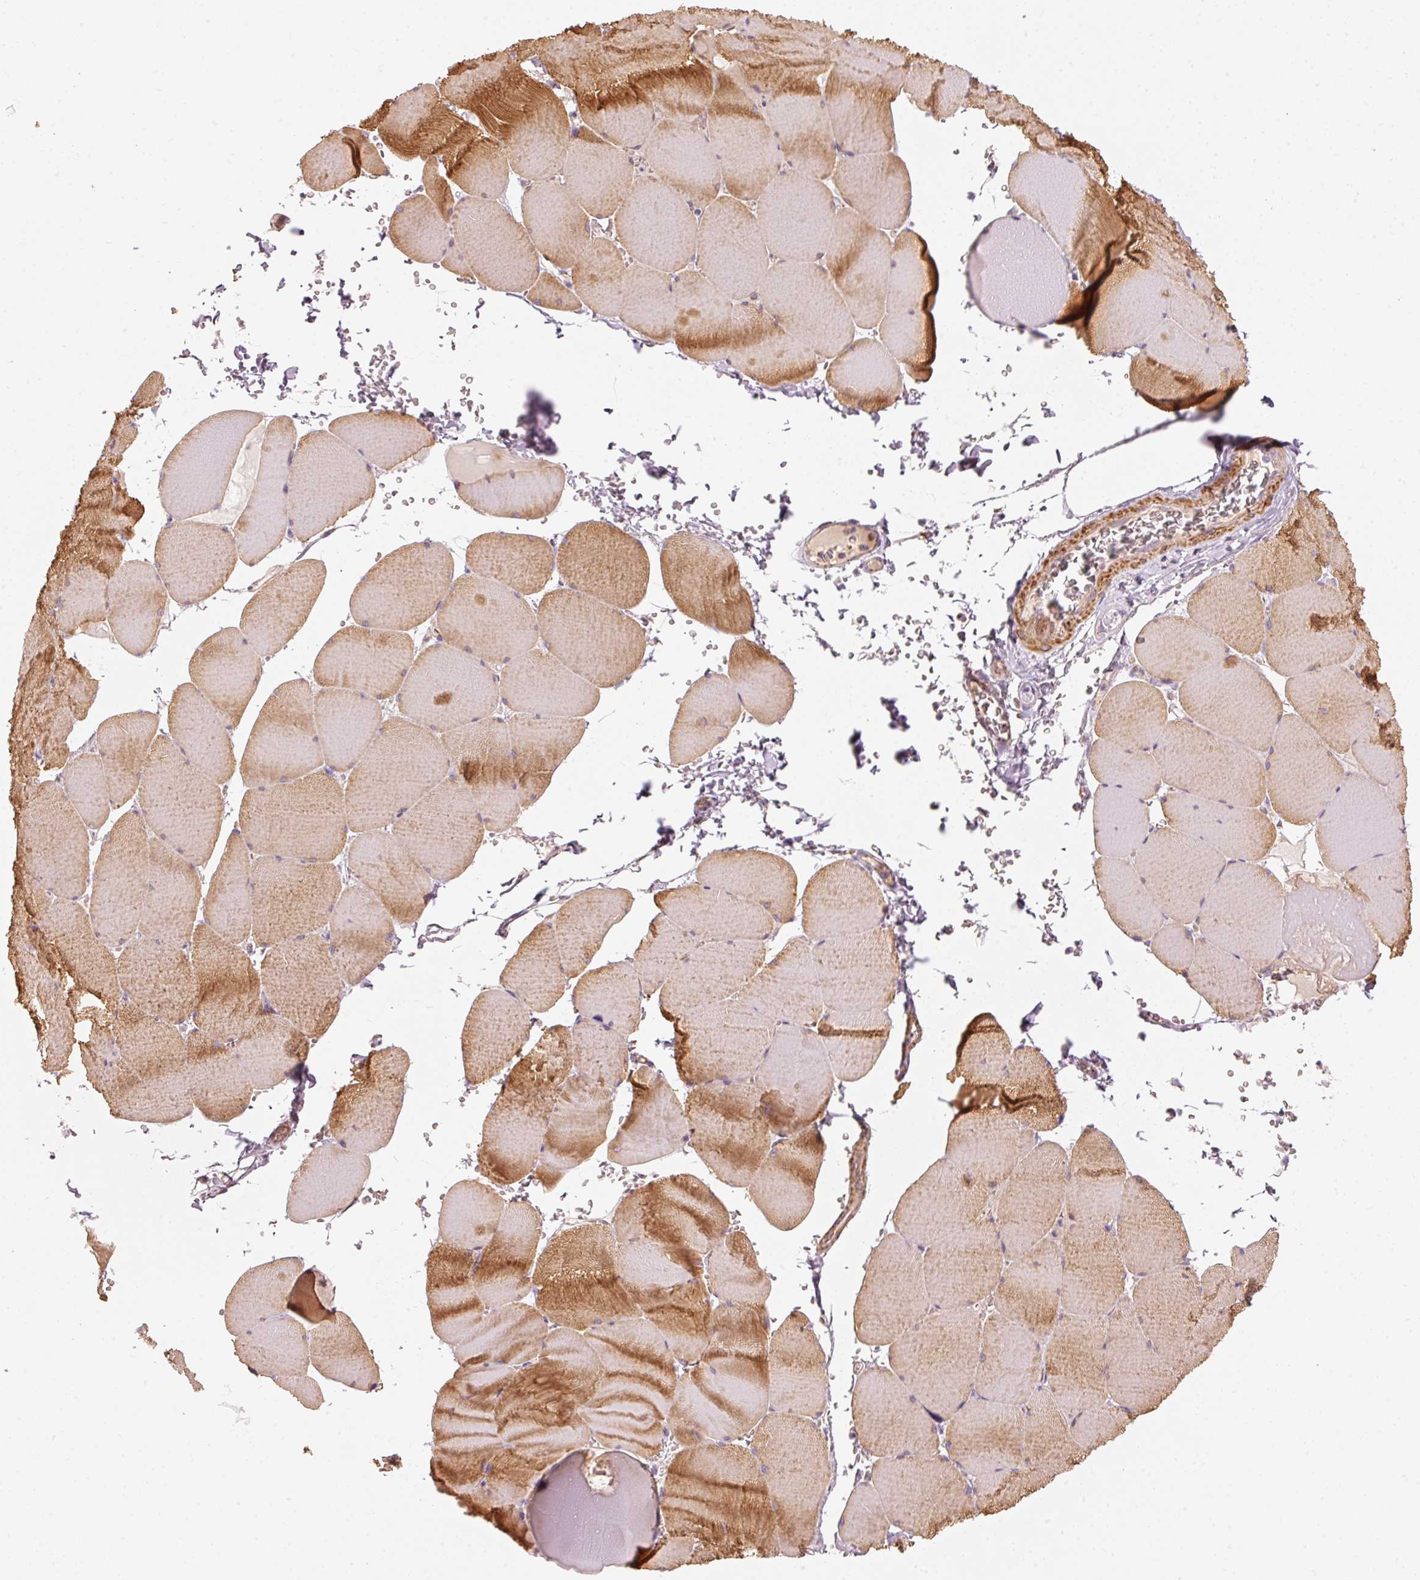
{"staining": {"intensity": "strong", "quantity": "25%-75%", "location": "cytoplasmic/membranous"}, "tissue": "skeletal muscle", "cell_type": "Myocytes", "image_type": "normal", "snomed": [{"axis": "morphology", "description": "Normal tissue, NOS"}, {"axis": "topography", "description": "Skeletal muscle"}, {"axis": "topography", "description": "Head-Neck"}], "caption": "An immunohistochemistry (IHC) histopathology image of benign tissue is shown. Protein staining in brown highlights strong cytoplasmic/membranous positivity in skeletal muscle within myocytes. The staining was performed using DAB to visualize the protein expression in brown, while the nuclei were stained in blue with hematoxylin (Magnification: 20x).", "gene": "C17orf98", "patient": {"sex": "male", "age": 66}}